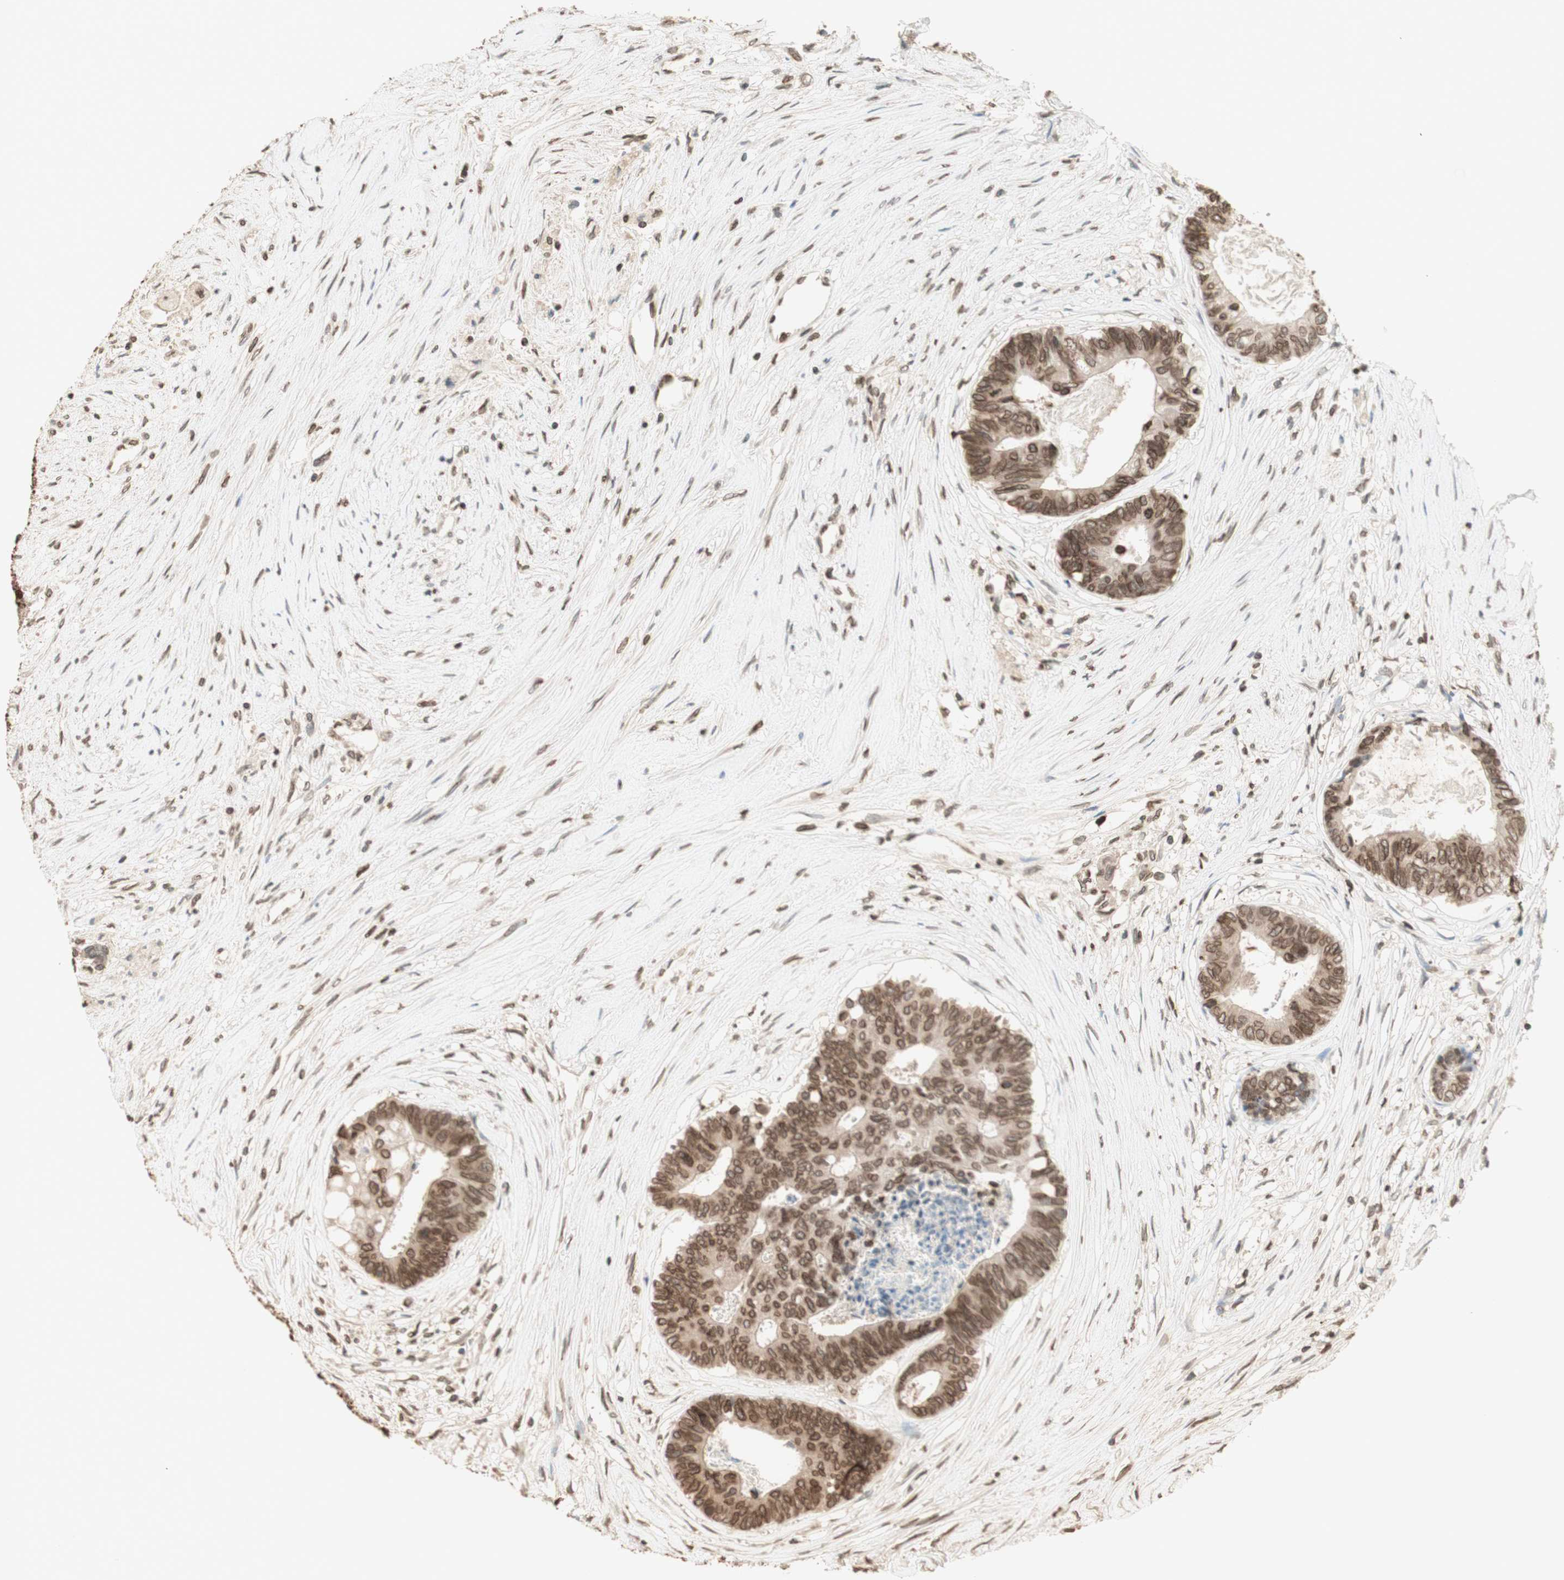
{"staining": {"intensity": "moderate", "quantity": ">75%", "location": "cytoplasmic/membranous,nuclear"}, "tissue": "colorectal cancer", "cell_type": "Tumor cells", "image_type": "cancer", "snomed": [{"axis": "morphology", "description": "Adenocarcinoma, NOS"}, {"axis": "topography", "description": "Rectum"}], "caption": "IHC micrograph of neoplastic tissue: colorectal cancer (adenocarcinoma) stained using immunohistochemistry demonstrates medium levels of moderate protein expression localized specifically in the cytoplasmic/membranous and nuclear of tumor cells, appearing as a cytoplasmic/membranous and nuclear brown color.", "gene": "TMPO", "patient": {"sex": "male", "age": 63}}